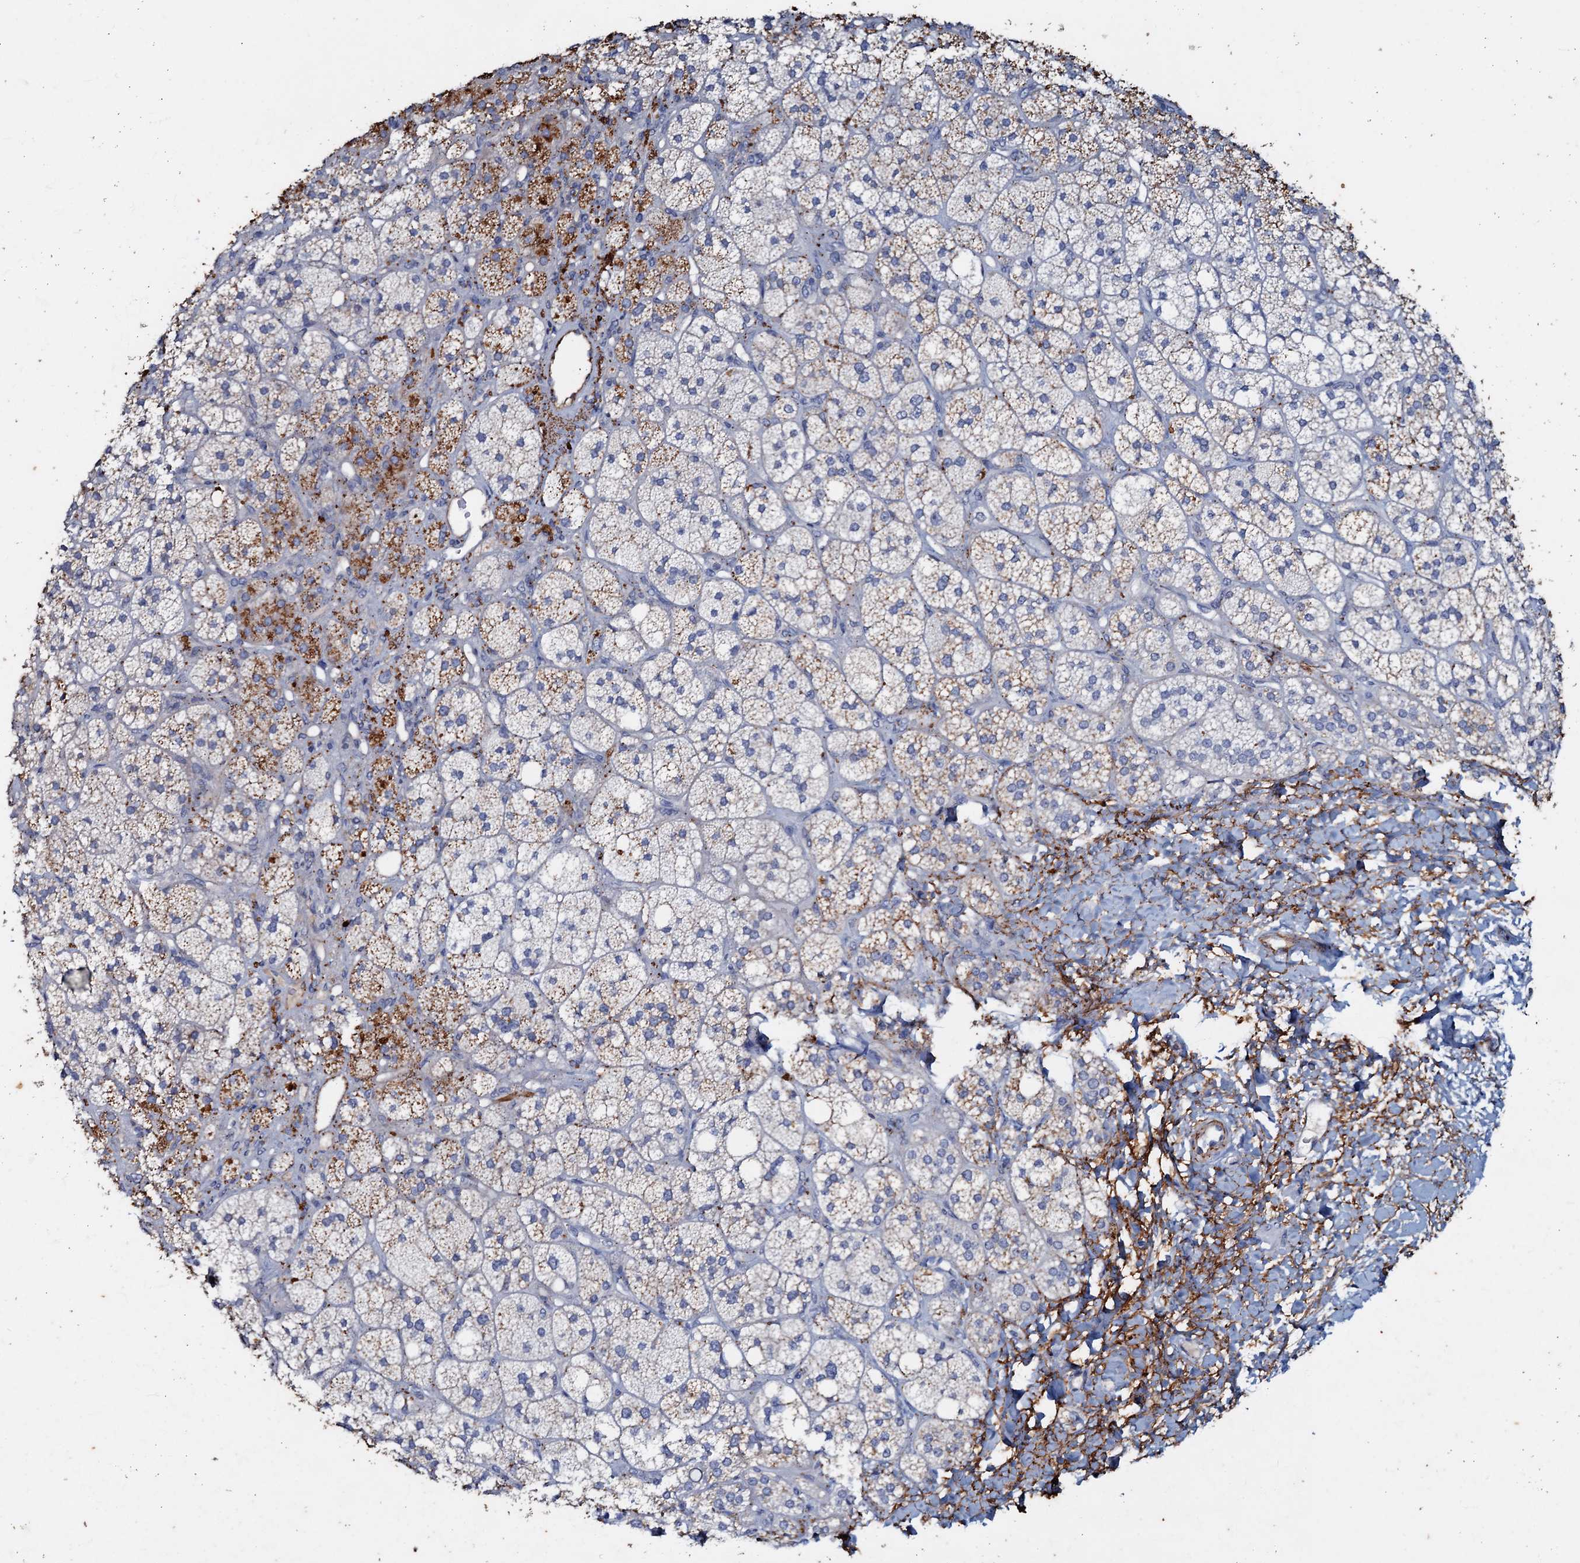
{"staining": {"intensity": "moderate", "quantity": "<25%", "location": "cytoplasmic/membranous"}, "tissue": "adrenal gland", "cell_type": "Glandular cells", "image_type": "normal", "snomed": [{"axis": "morphology", "description": "Normal tissue, NOS"}, {"axis": "topography", "description": "Adrenal gland"}], "caption": "Adrenal gland stained for a protein (brown) shows moderate cytoplasmic/membranous positive staining in approximately <25% of glandular cells.", "gene": "MANSC4", "patient": {"sex": "male", "age": 61}}